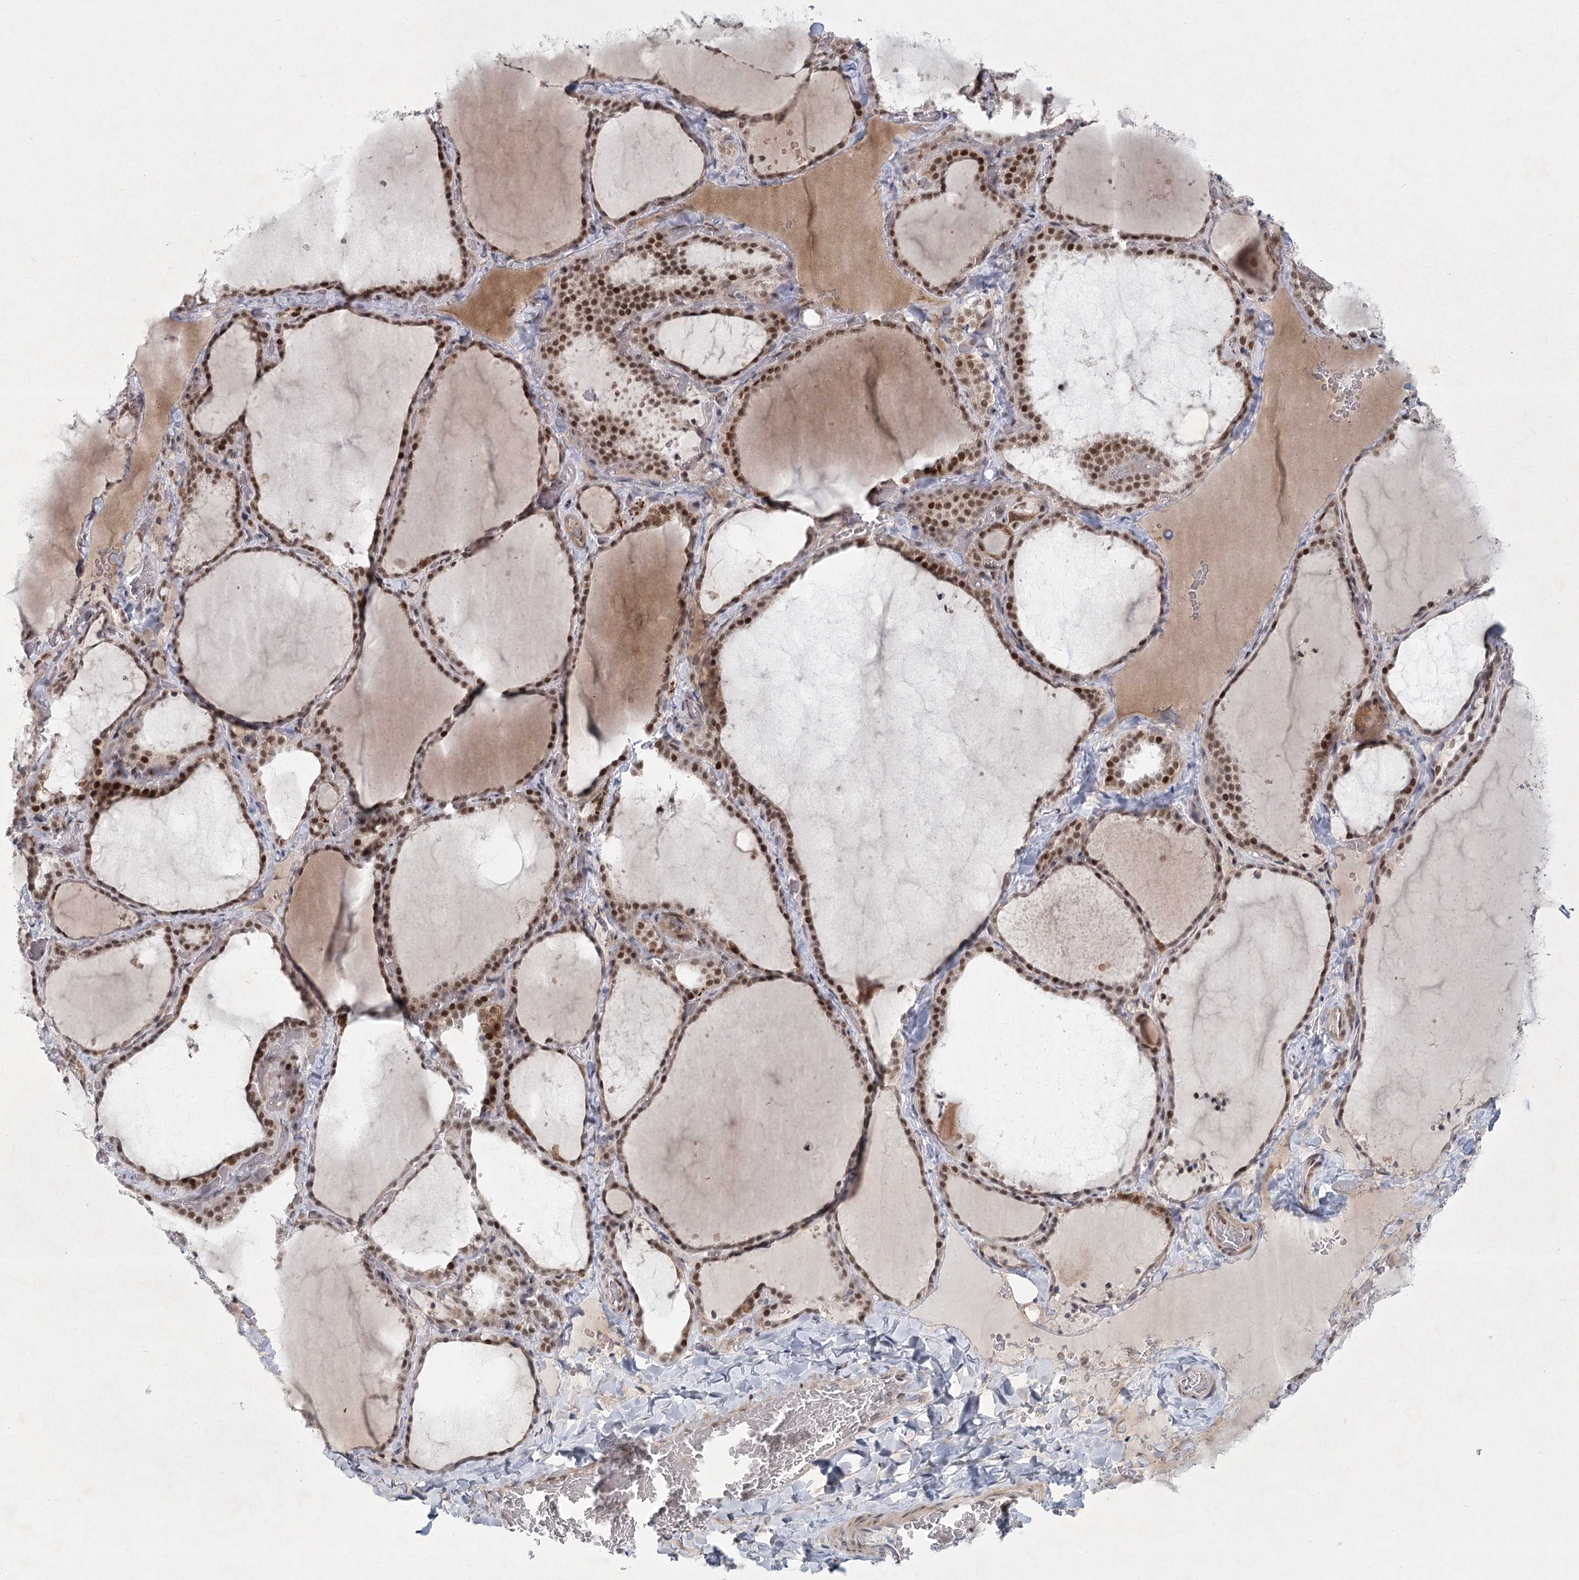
{"staining": {"intensity": "strong", "quantity": ">75%", "location": "nuclear"}, "tissue": "thyroid gland", "cell_type": "Glandular cells", "image_type": "normal", "snomed": [{"axis": "morphology", "description": "Normal tissue, NOS"}, {"axis": "topography", "description": "Thyroid gland"}], "caption": "About >75% of glandular cells in normal thyroid gland exhibit strong nuclear protein positivity as visualized by brown immunohistochemical staining.", "gene": "CIB4", "patient": {"sex": "female", "age": 22}}